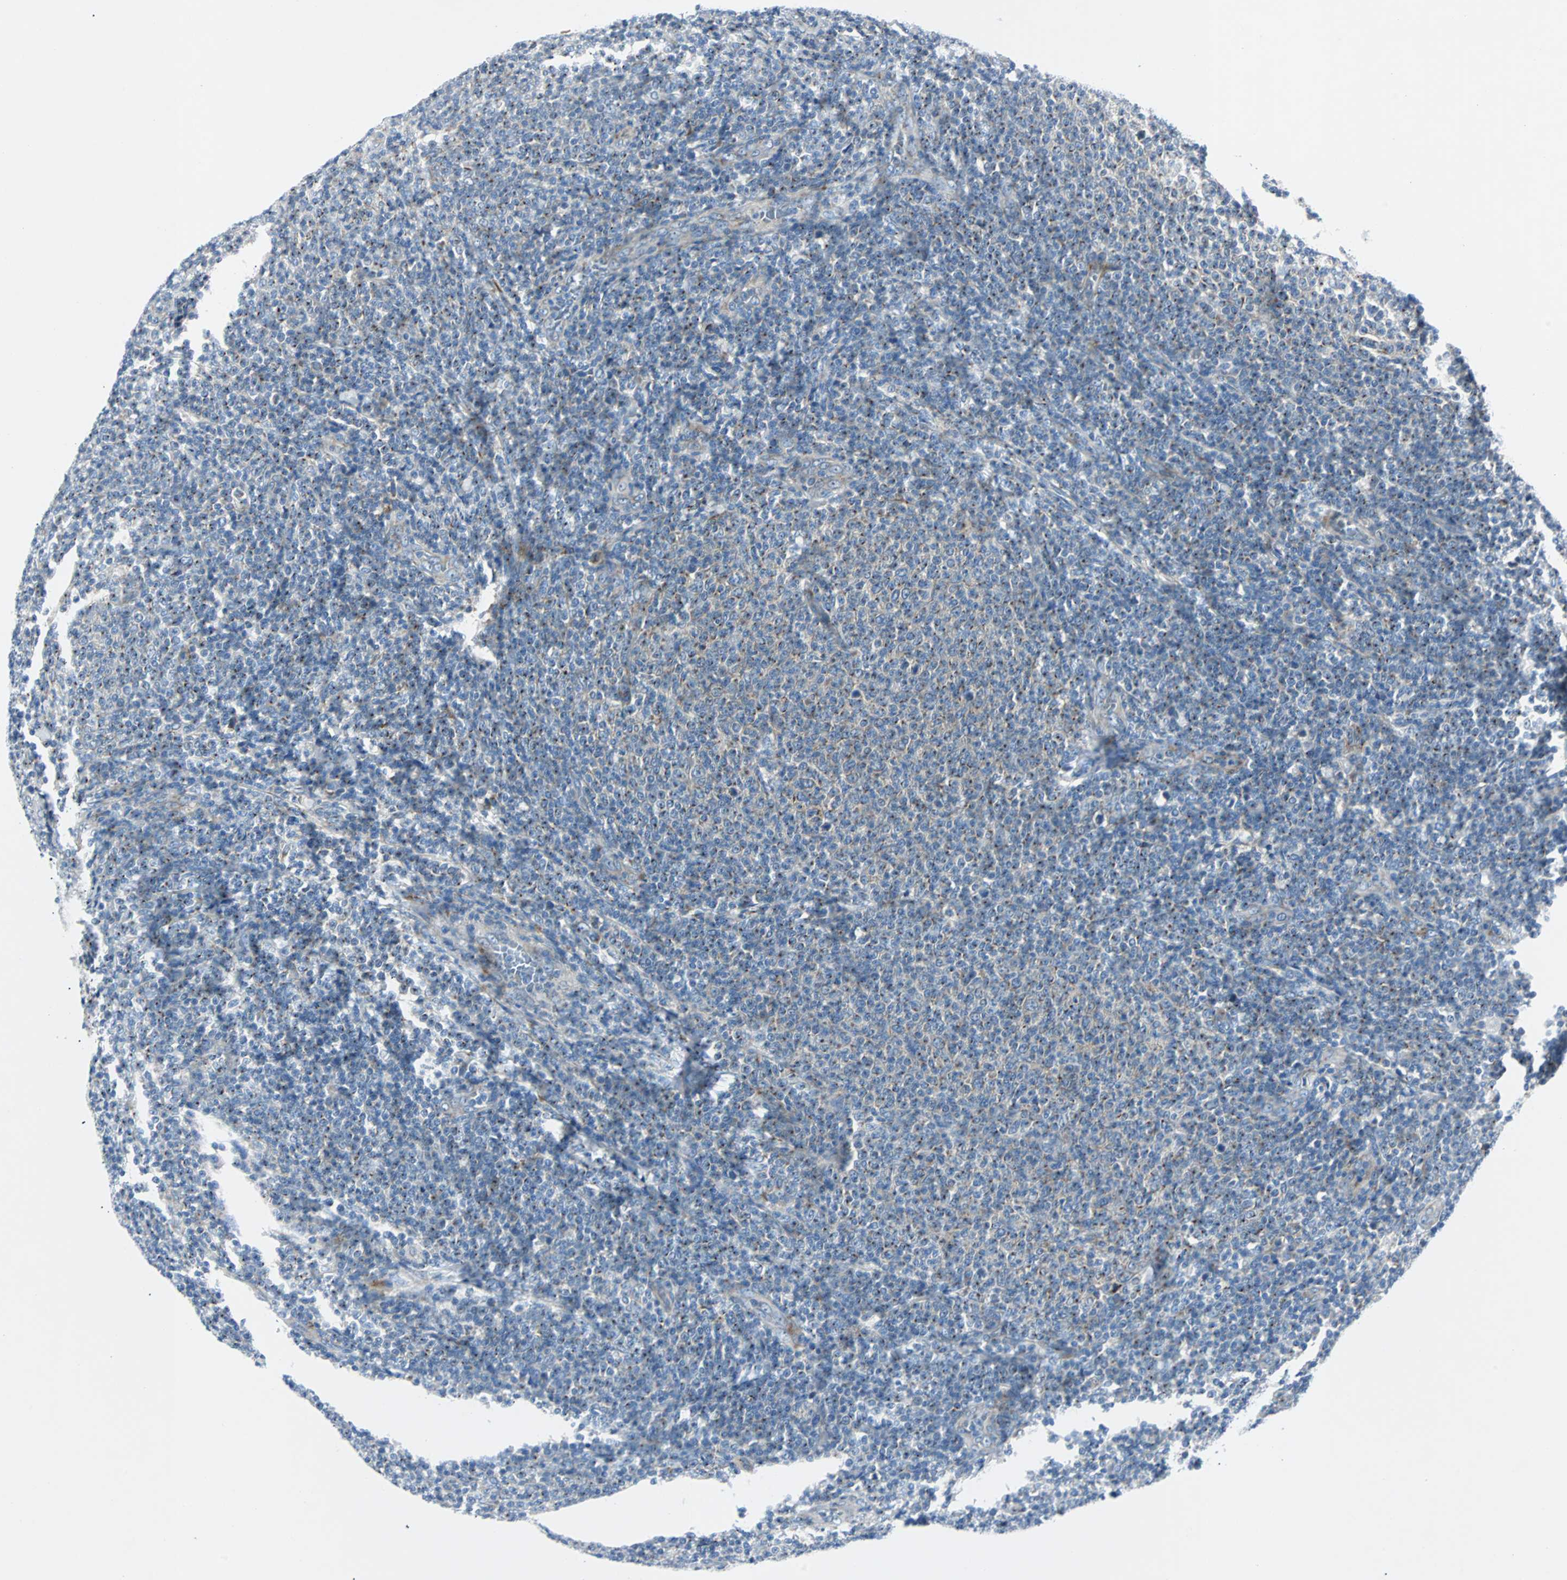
{"staining": {"intensity": "weak", "quantity": "25%-75%", "location": "cytoplasmic/membranous"}, "tissue": "lymphoma", "cell_type": "Tumor cells", "image_type": "cancer", "snomed": [{"axis": "morphology", "description": "Malignant lymphoma, non-Hodgkin's type, Low grade"}, {"axis": "topography", "description": "Lymph node"}], "caption": "Weak cytoplasmic/membranous expression is present in approximately 25%-75% of tumor cells in lymphoma.", "gene": "BBC3", "patient": {"sex": "male", "age": 66}}